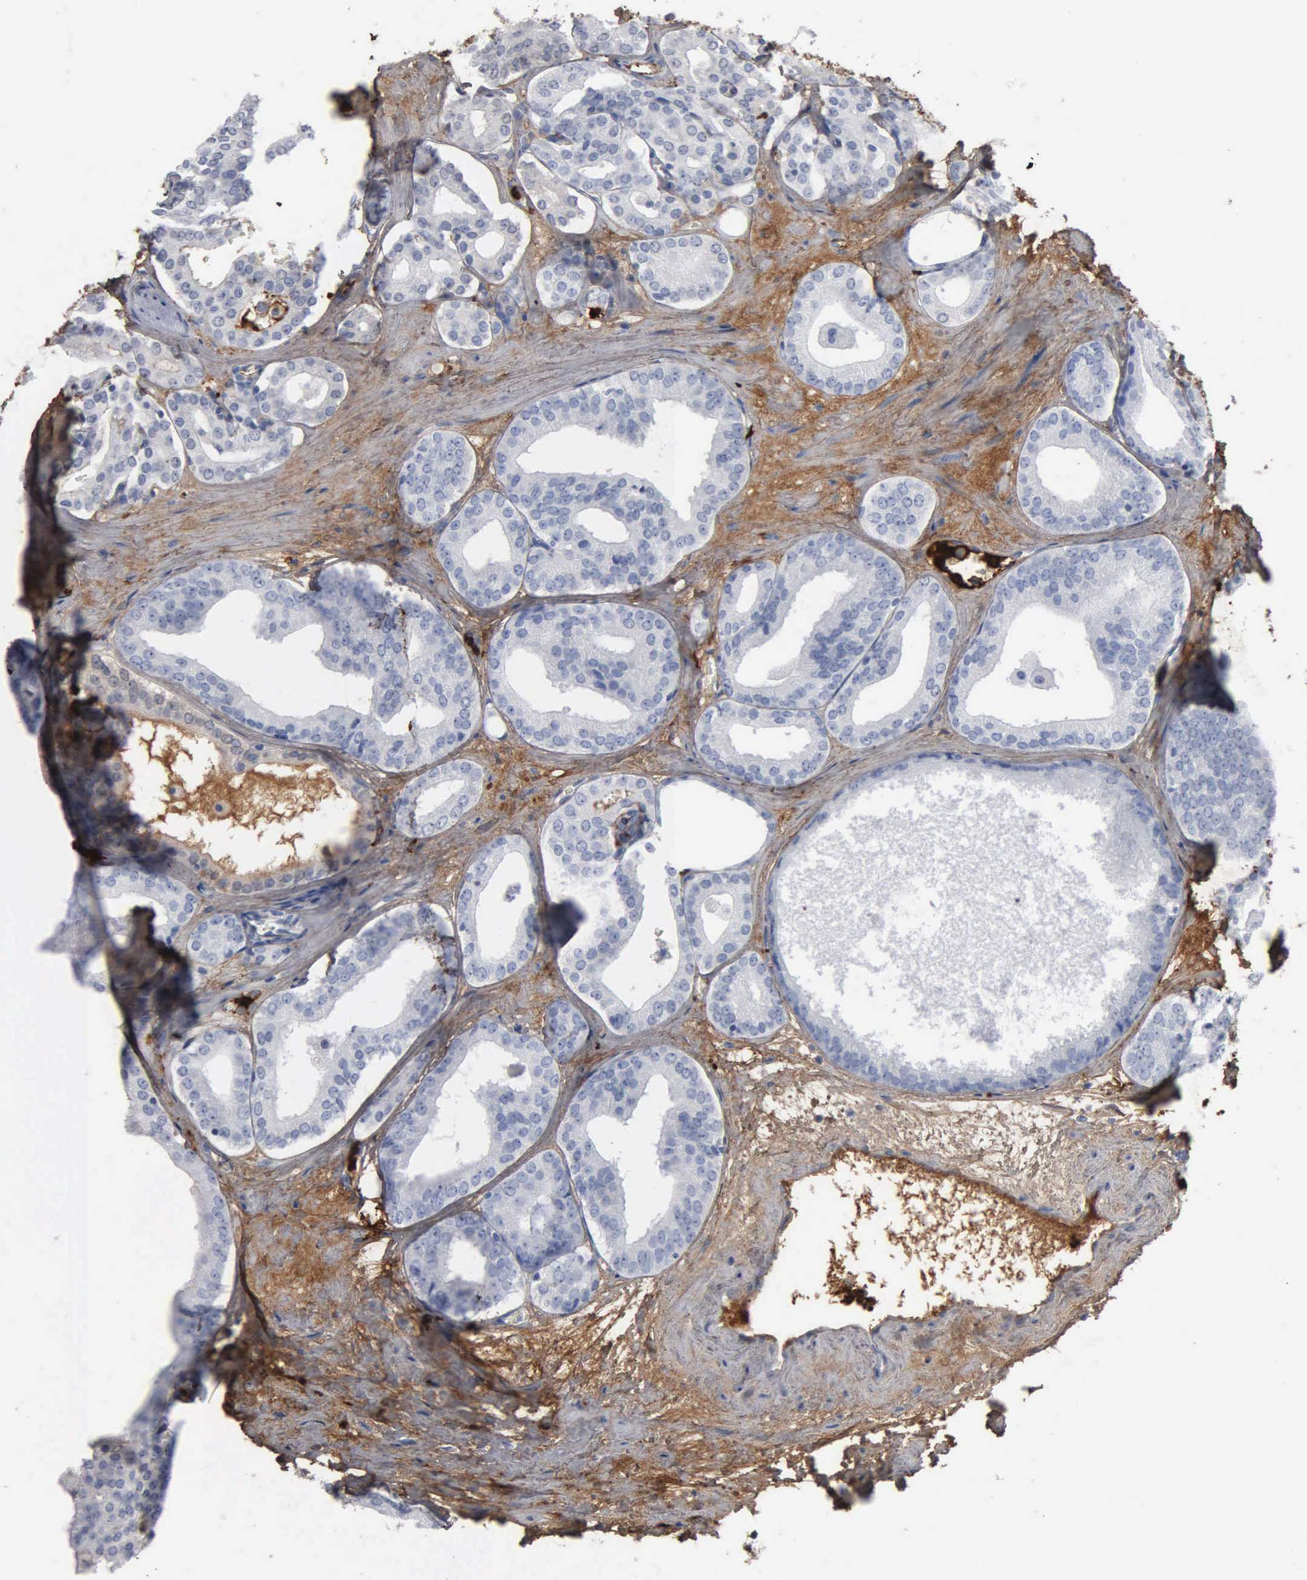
{"staining": {"intensity": "negative", "quantity": "none", "location": "none"}, "tissue": "prostate cancer", "cell_type": "Tumor cells", "image_type": "cancer", "snomed": [{"axis": "morphology", "description": "Adenocarcinoma, Medium grade"}, {"axis": "topography", "description": "Prostate"}], "caption": "A high-resolution histopathology image shows immunohistochemistry (IHC) staining of prostate cancer, which displays no significant expression in tumor cells.", "gene": "FN1", "patient": {"sex": "male", "age": 79}}